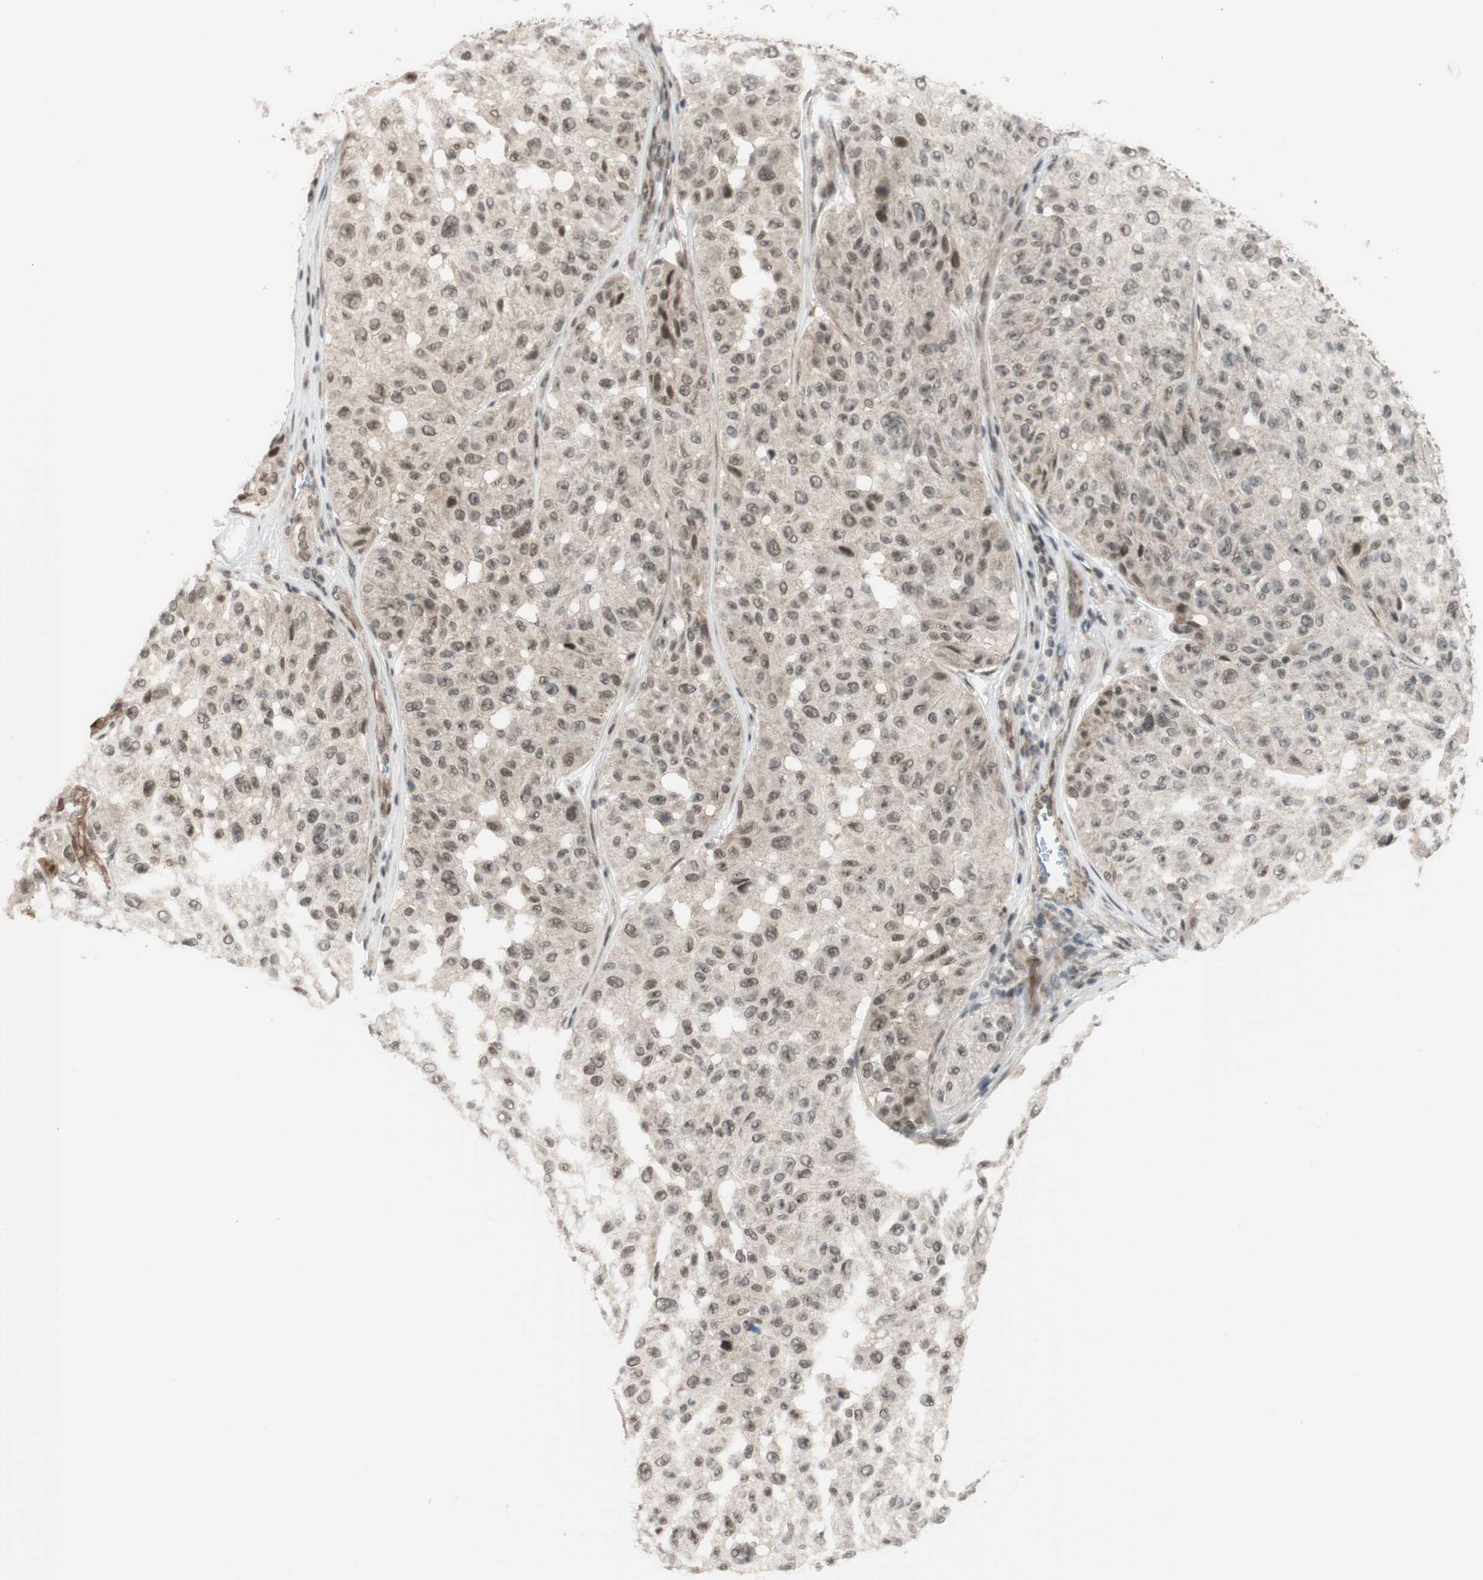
{"staining": {"intensity": "weak", "quantity": ">75%", "location": "cytoplasmic/membranous,nuclear"}, "tissue": "melanoma", "cell_type": "Tumor cells", "image_type": "cancer", "snomed": [{"axis": "morphology", "description": "Malignant melanoma, NOS"}, {"axis": "topography", "description": "Skin"}], "caption": "Weak cytoplasmic/membranous and nuclear staining is present in approximately >75% of tumor cells in malignant melanoma.", "gene": "BRMS1", "patient": {"sex": "female", "age": 46}}